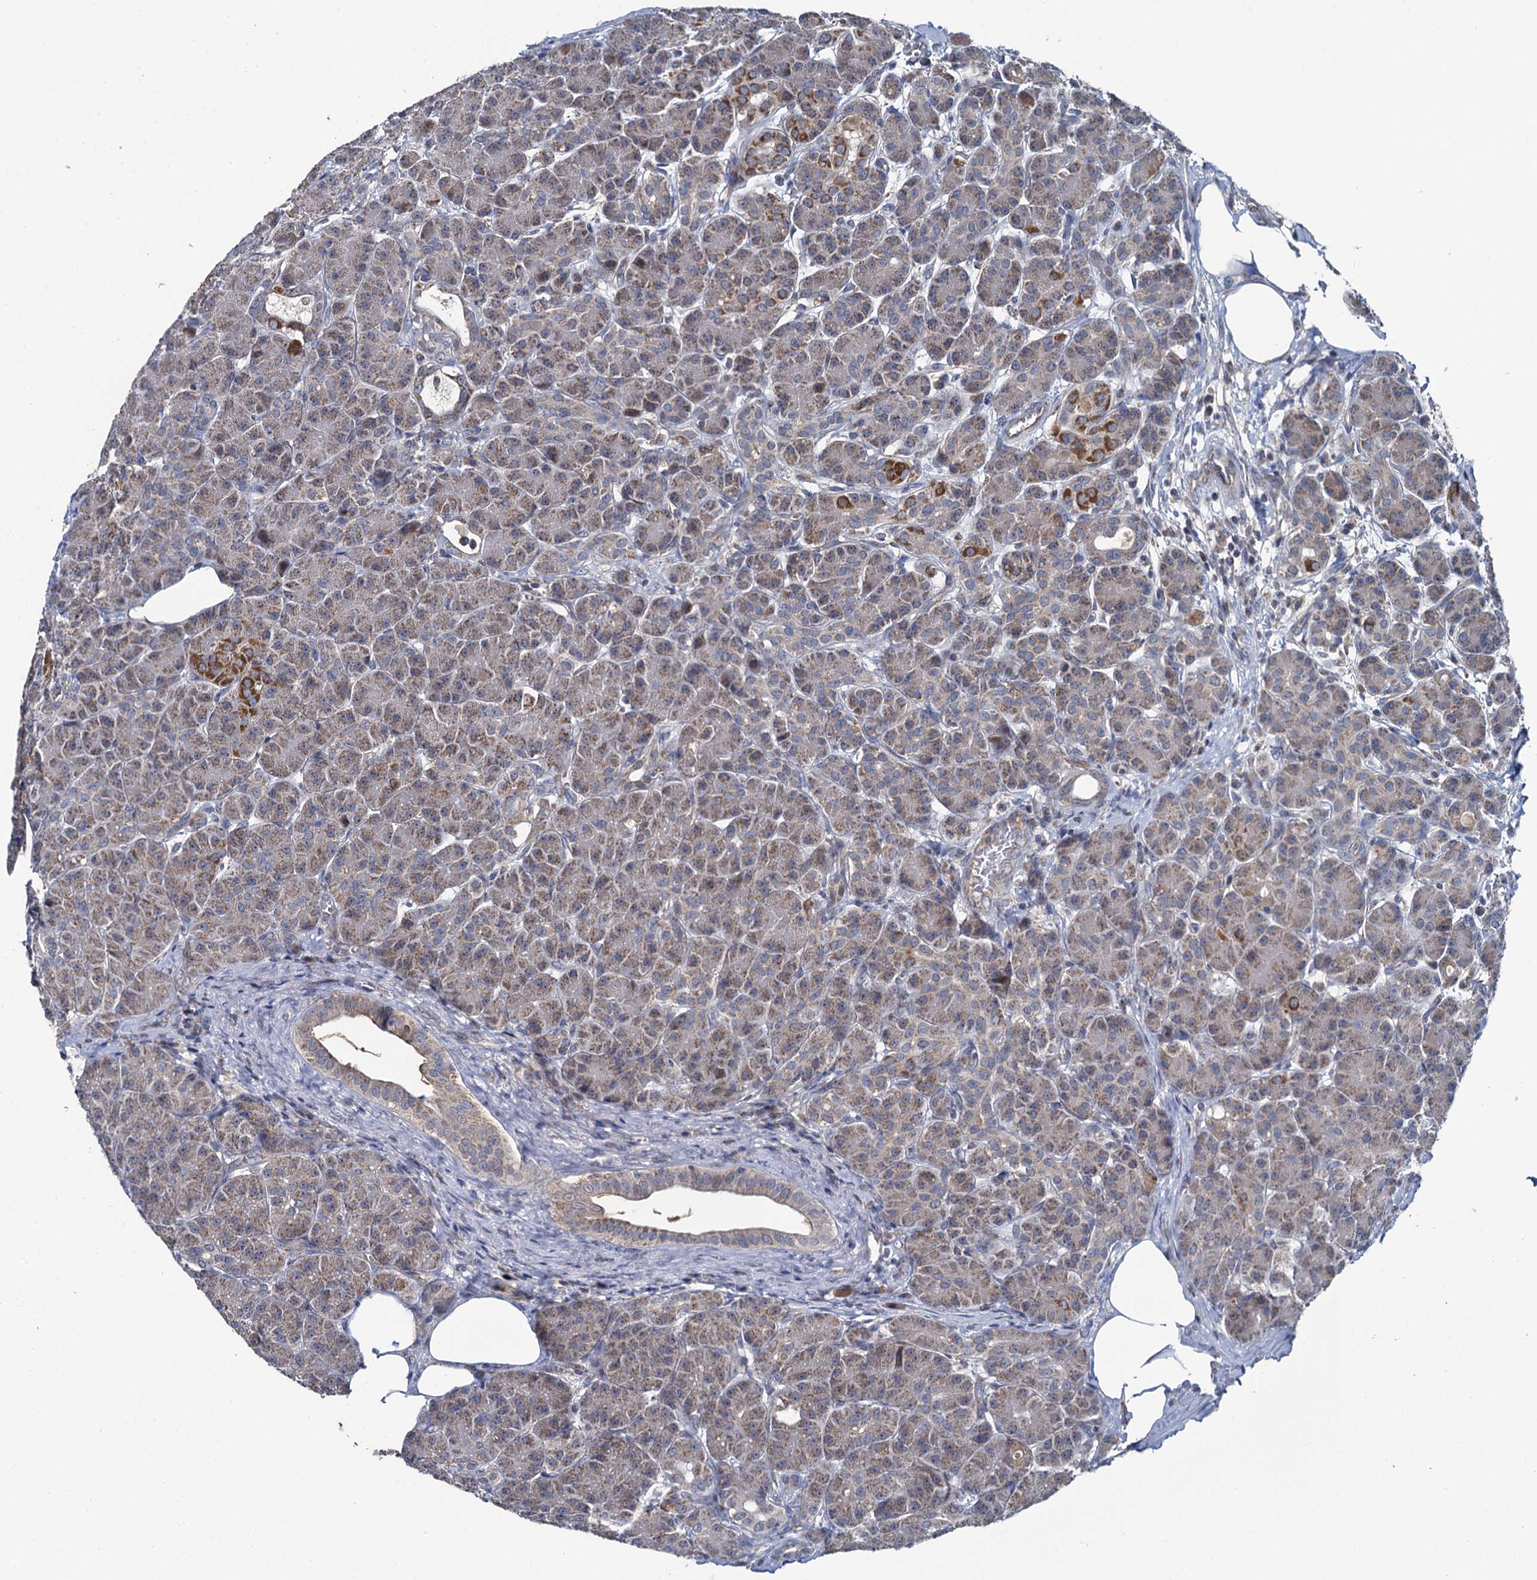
{"staining": {"intensity": "moderate", "quantity": "25%-75%", "location": "cytoplasmic/membranous"}, "tissue": "pancreas", "cell_type": "Exocrine glandular cells", "image_type": "normal", "snomed": [{"axis": "morphology", "description": "Normal tissue, NOS"}, {"axis": "topography", "description": "Pancreas"}], "caption": "Normal pancreas demonstrates moderate cytoplasmic/membranous expression in approximately 25%-75% of exocrine glandular cells, visualized by immunohistochemistry.", "gene": "METTL4", "patient": {"sex": "male", "age": 63}}